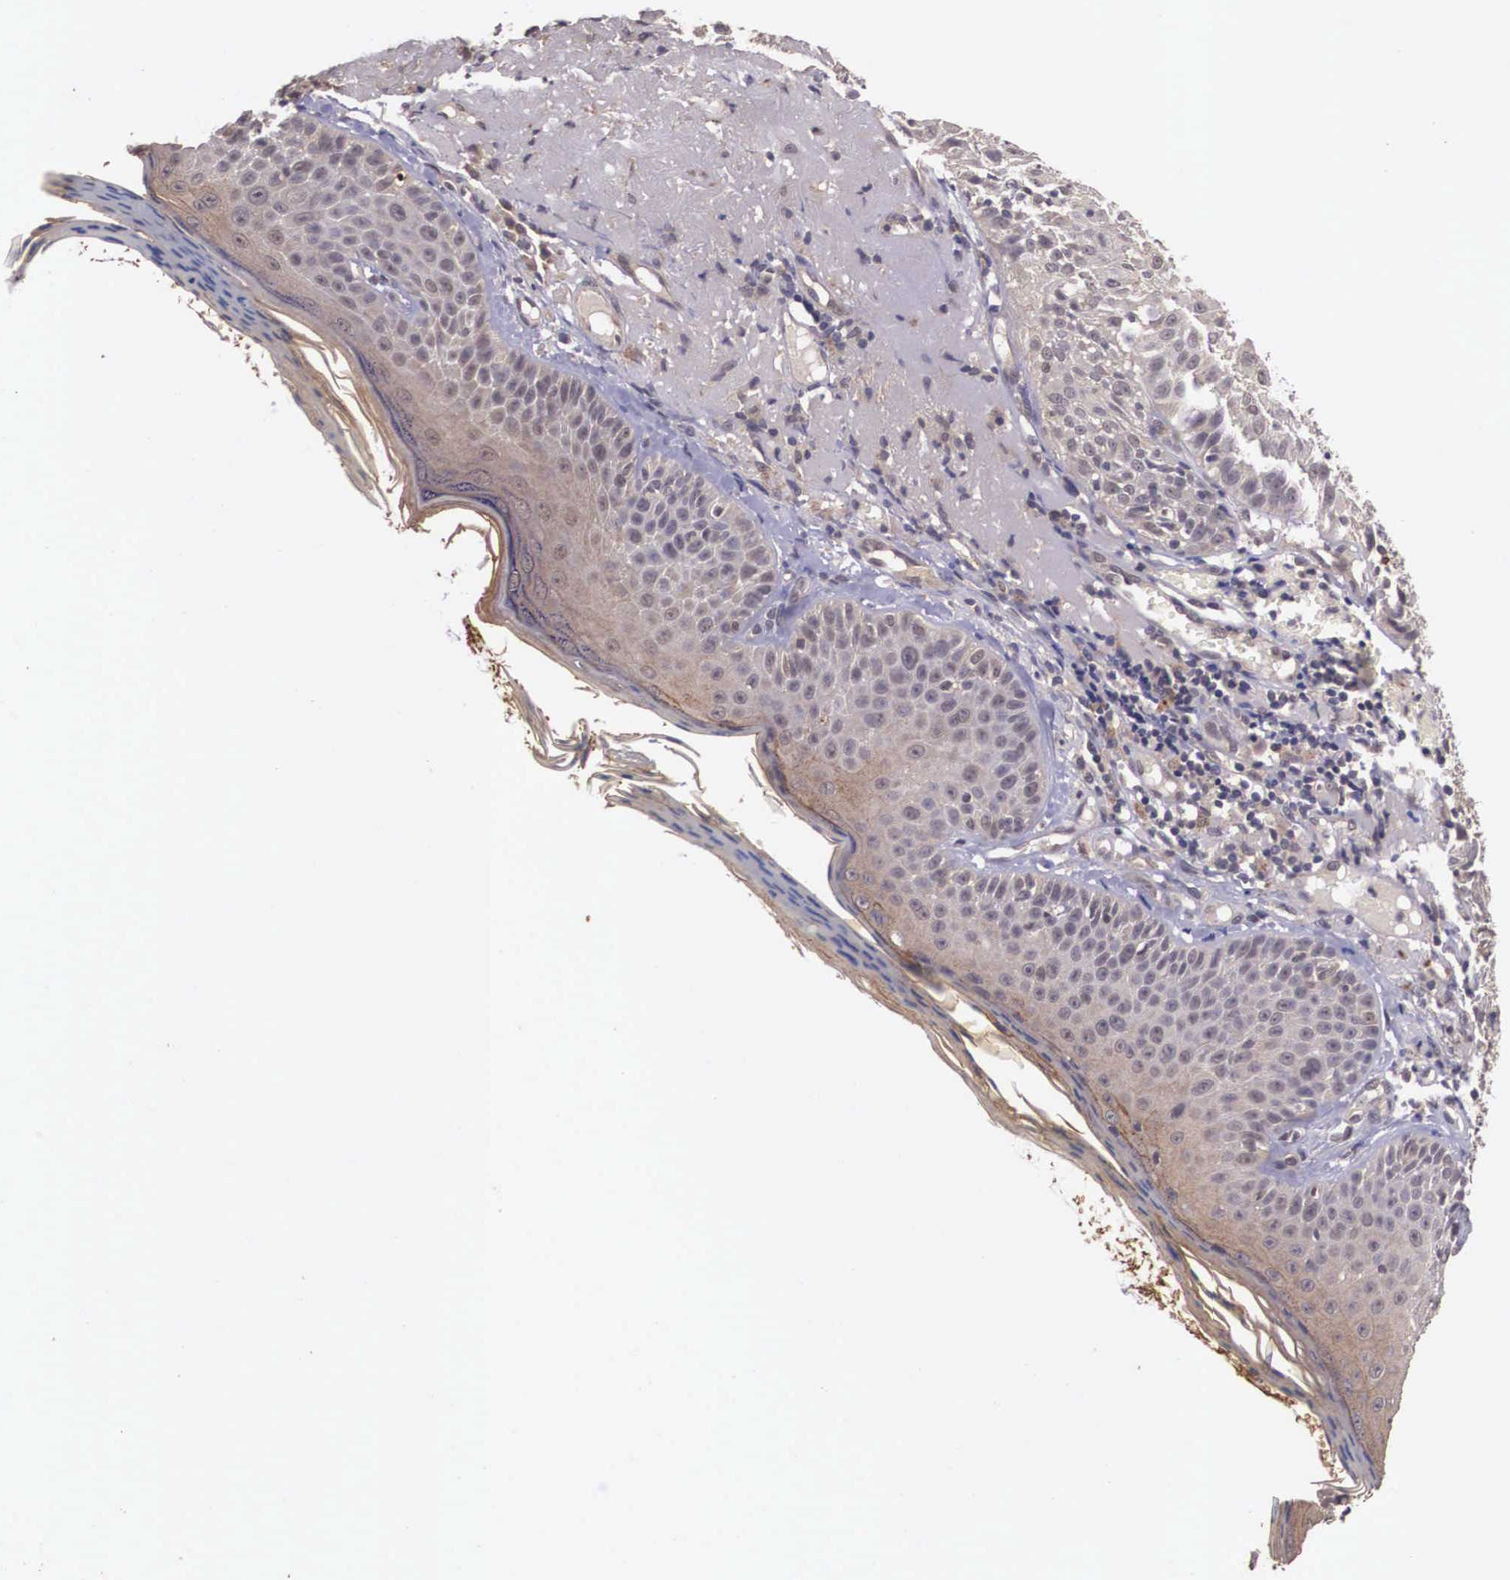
{"staining": {"intensity": "weak", "quantity": ">75%", "location": "cytoplasmic/membranous"}, "tissue": "skin cancer", "cell_type": "Tumor cells", "image_type": "cancer", "snomed": [{"axis": "morphology", "description": "Squamous cell carcinoma, NOS"}, {"axis": "topography", "description": "Skin"}], "caption": "Immunohistochemistry image of neoplastic tissue: human skin squamous cell carcinoma stained using immunohistochemistry (IHC) reveals low levels of weak protein expression localized specifically in the cytoplasmic/membranous of tumor cells, appearing as a cytoplasmic/membranous brown color.", "gene": "VASH1", "patient": {"sex": "female", "age": 89}}